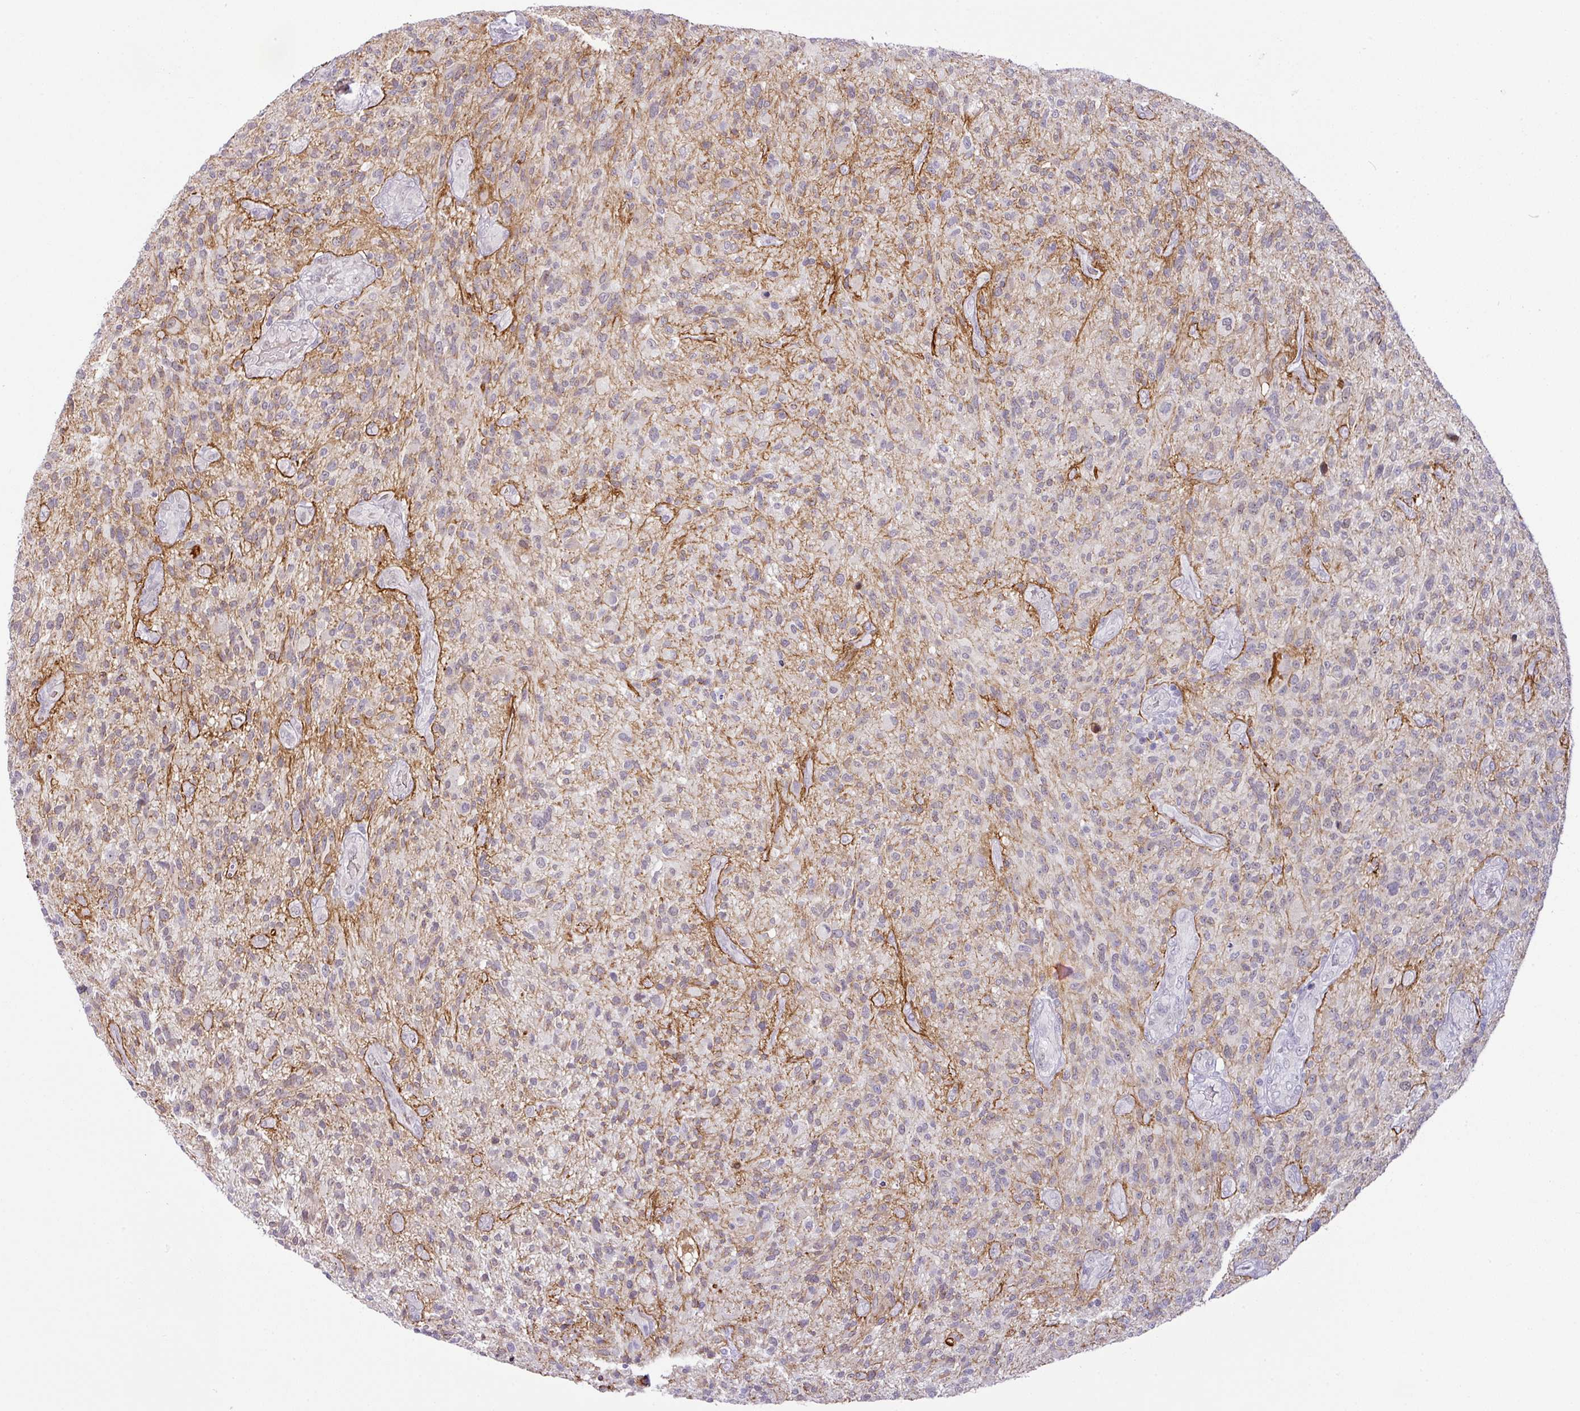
{"staining": {"intensity": "negative", "quantity": "none", "location": "none"}, "tissue": "glioma", "cell_type": "Tumor cells", "image_type": "cancer", "snomed": [{"axis": "morphology", "description": "Glioma, malignant, High grade"}, {"axis": "topography", "description": "Brain"}], "caption": "Immunohistochemistry (IHC) micrograph of human malignant high-grade glioma stained for a protein (brown), which demonstrates no expression in tumor cells.", "gene": "PARP2", "patient": {"sex": "male", "age": 47}}